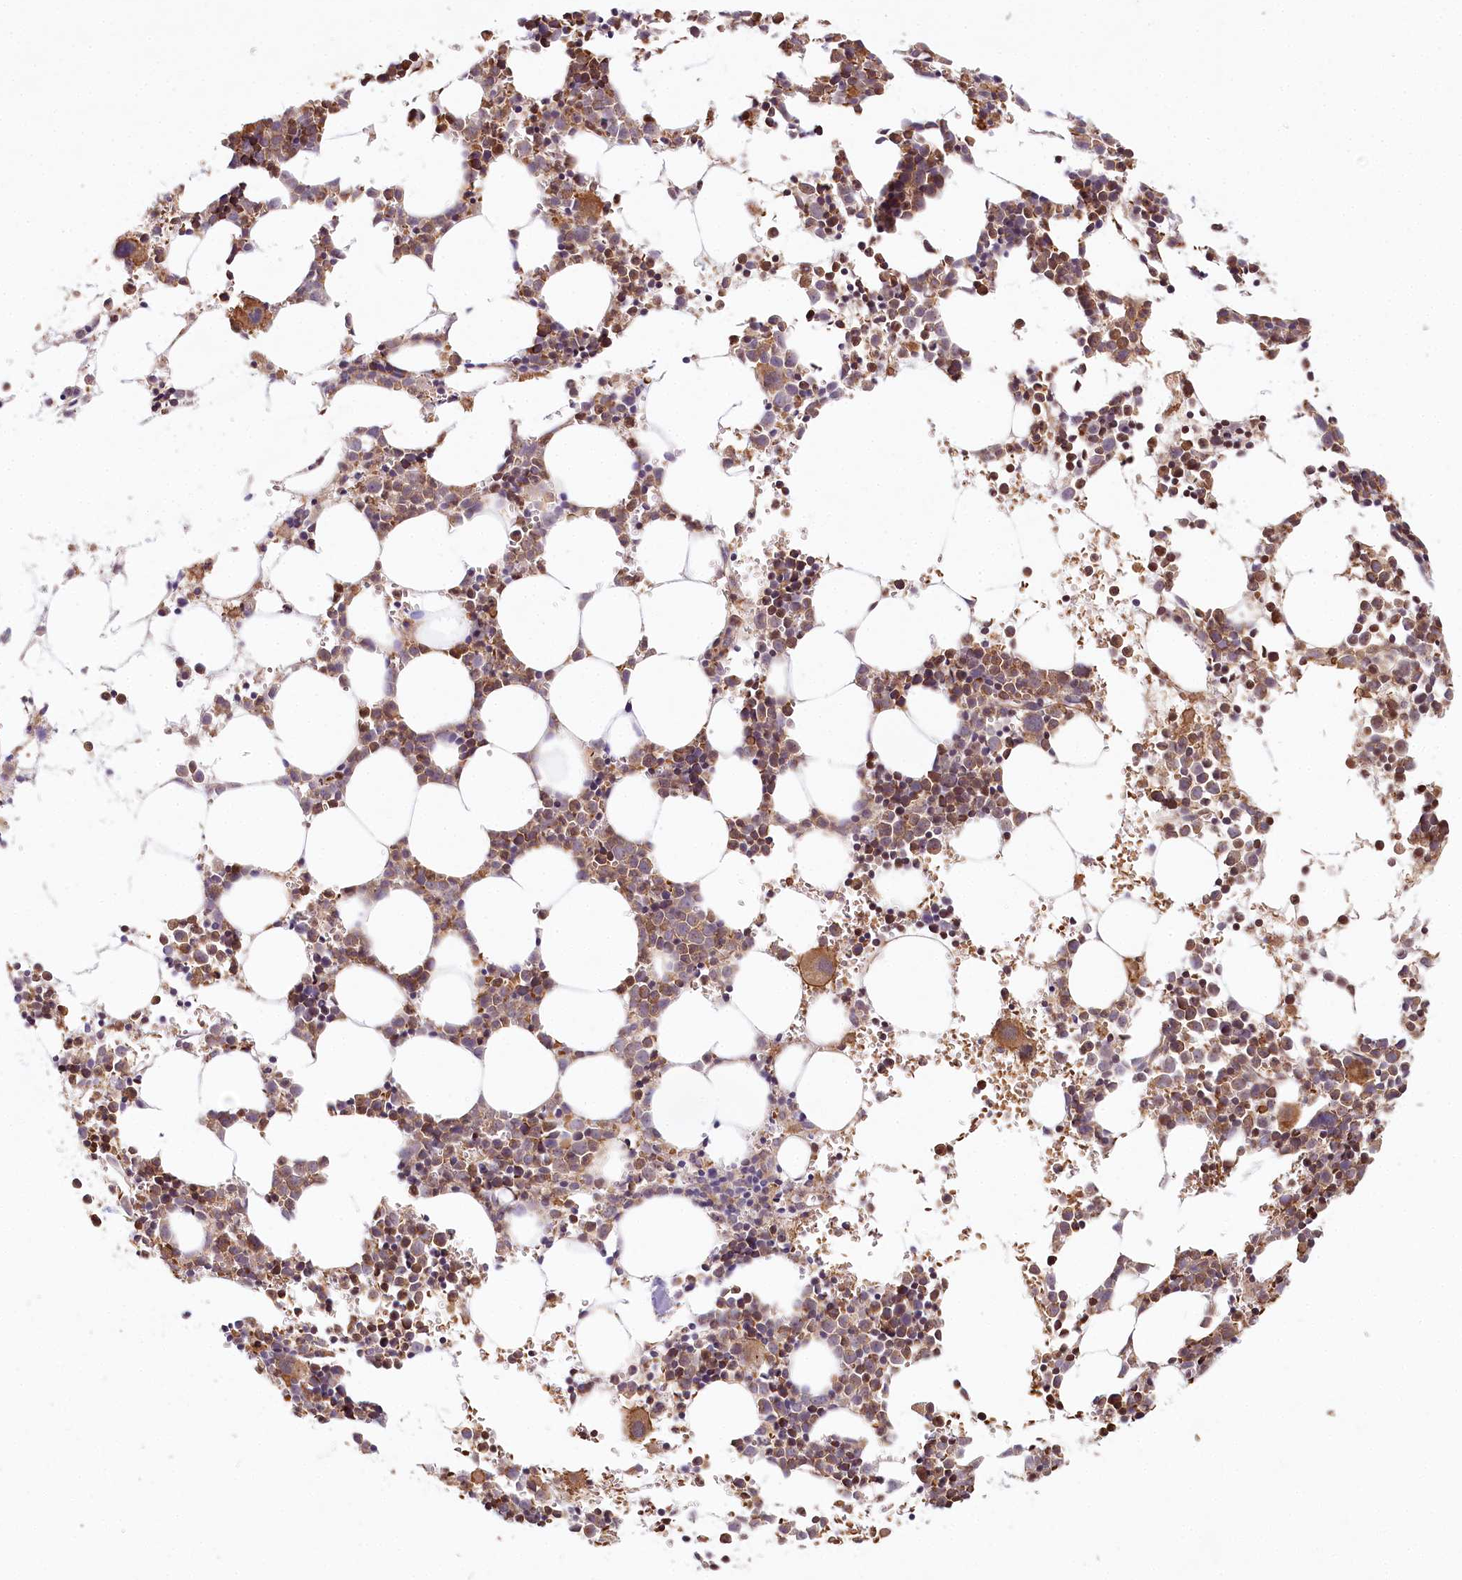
{"staining": {"intensity": "moderate", "quantity": "25%-75%", "location": "cytoplasmic/membranous"}, "tissue": "bone marrow", "cell_type": "Hematopoietic cells", "image_type": "normal", "snomed": [{"axis": "morphology", "description": "Normal tissue, NOS"}, {"axis": "topography", "description": "Bone marrow"}], "caption": "An IHC micrograph of unremarkable tissue is shown. Protein staining in brown highlights moderate cytoplasmic/membranous positivity in bone marrow within hematopoietic cells.", "gene": "TUBGCP2", "patient": {"sex": "female", "age": 89}}